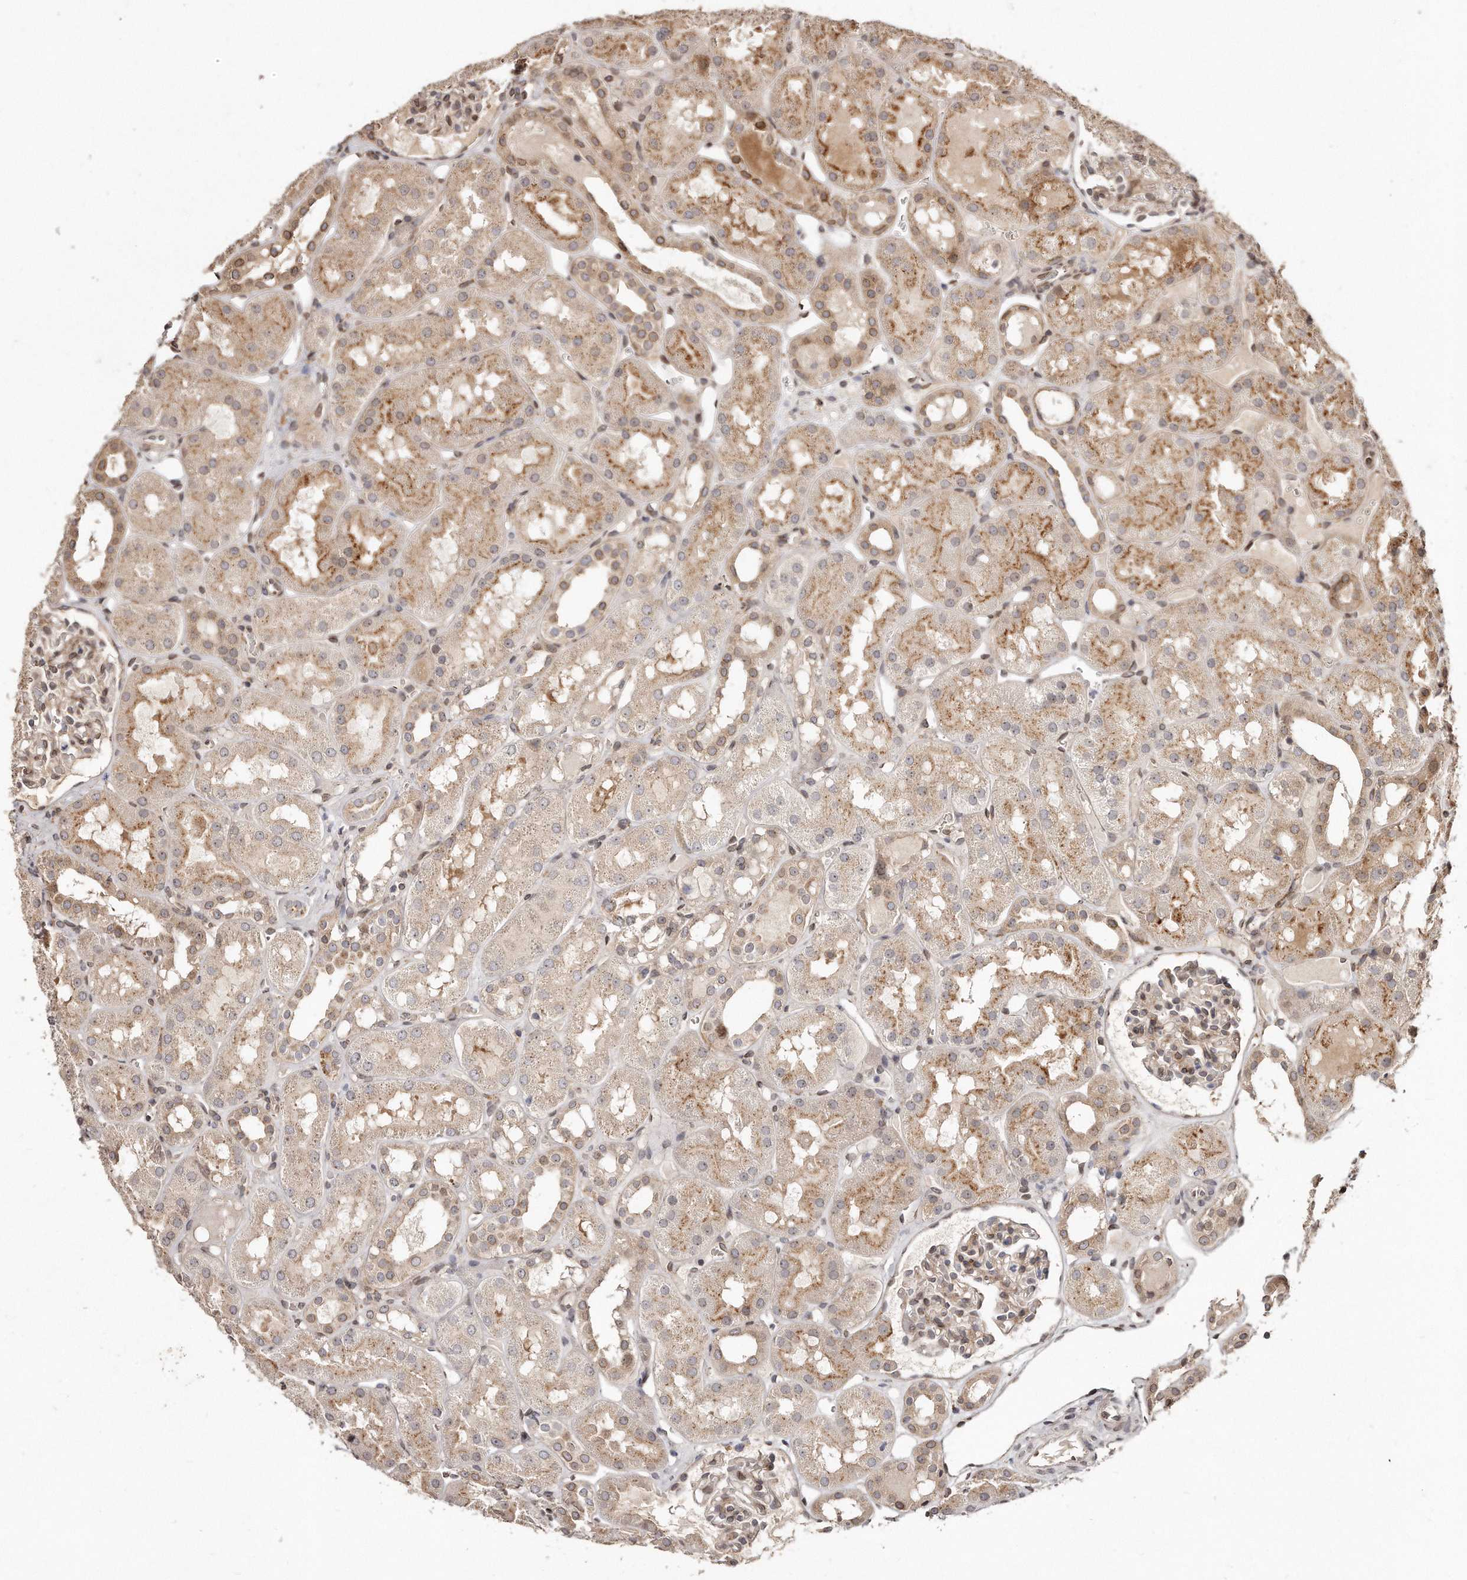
{"staining": {"intensity": "moderate", "quantity": "25%-75%", "location": "nuclear"}, "tissue": "kidney", "cell_type": "Cells in glomeruli", "image_type": "normal", "snomed": [{"axis": "morphology", "description": "Normal tissue, NOS"}, {"axis": "topography", "description": "Kidney"}], "caption": "DAB (3,3'-diaminobenzidine) immunohistochemical staining of normal human kidney demonstrates moderate nuclear protein staining in approximately 25%-75% of cells in glomeruli.", "gene": "HASPIN", "patient": {"sex": "male", "age": 16}}